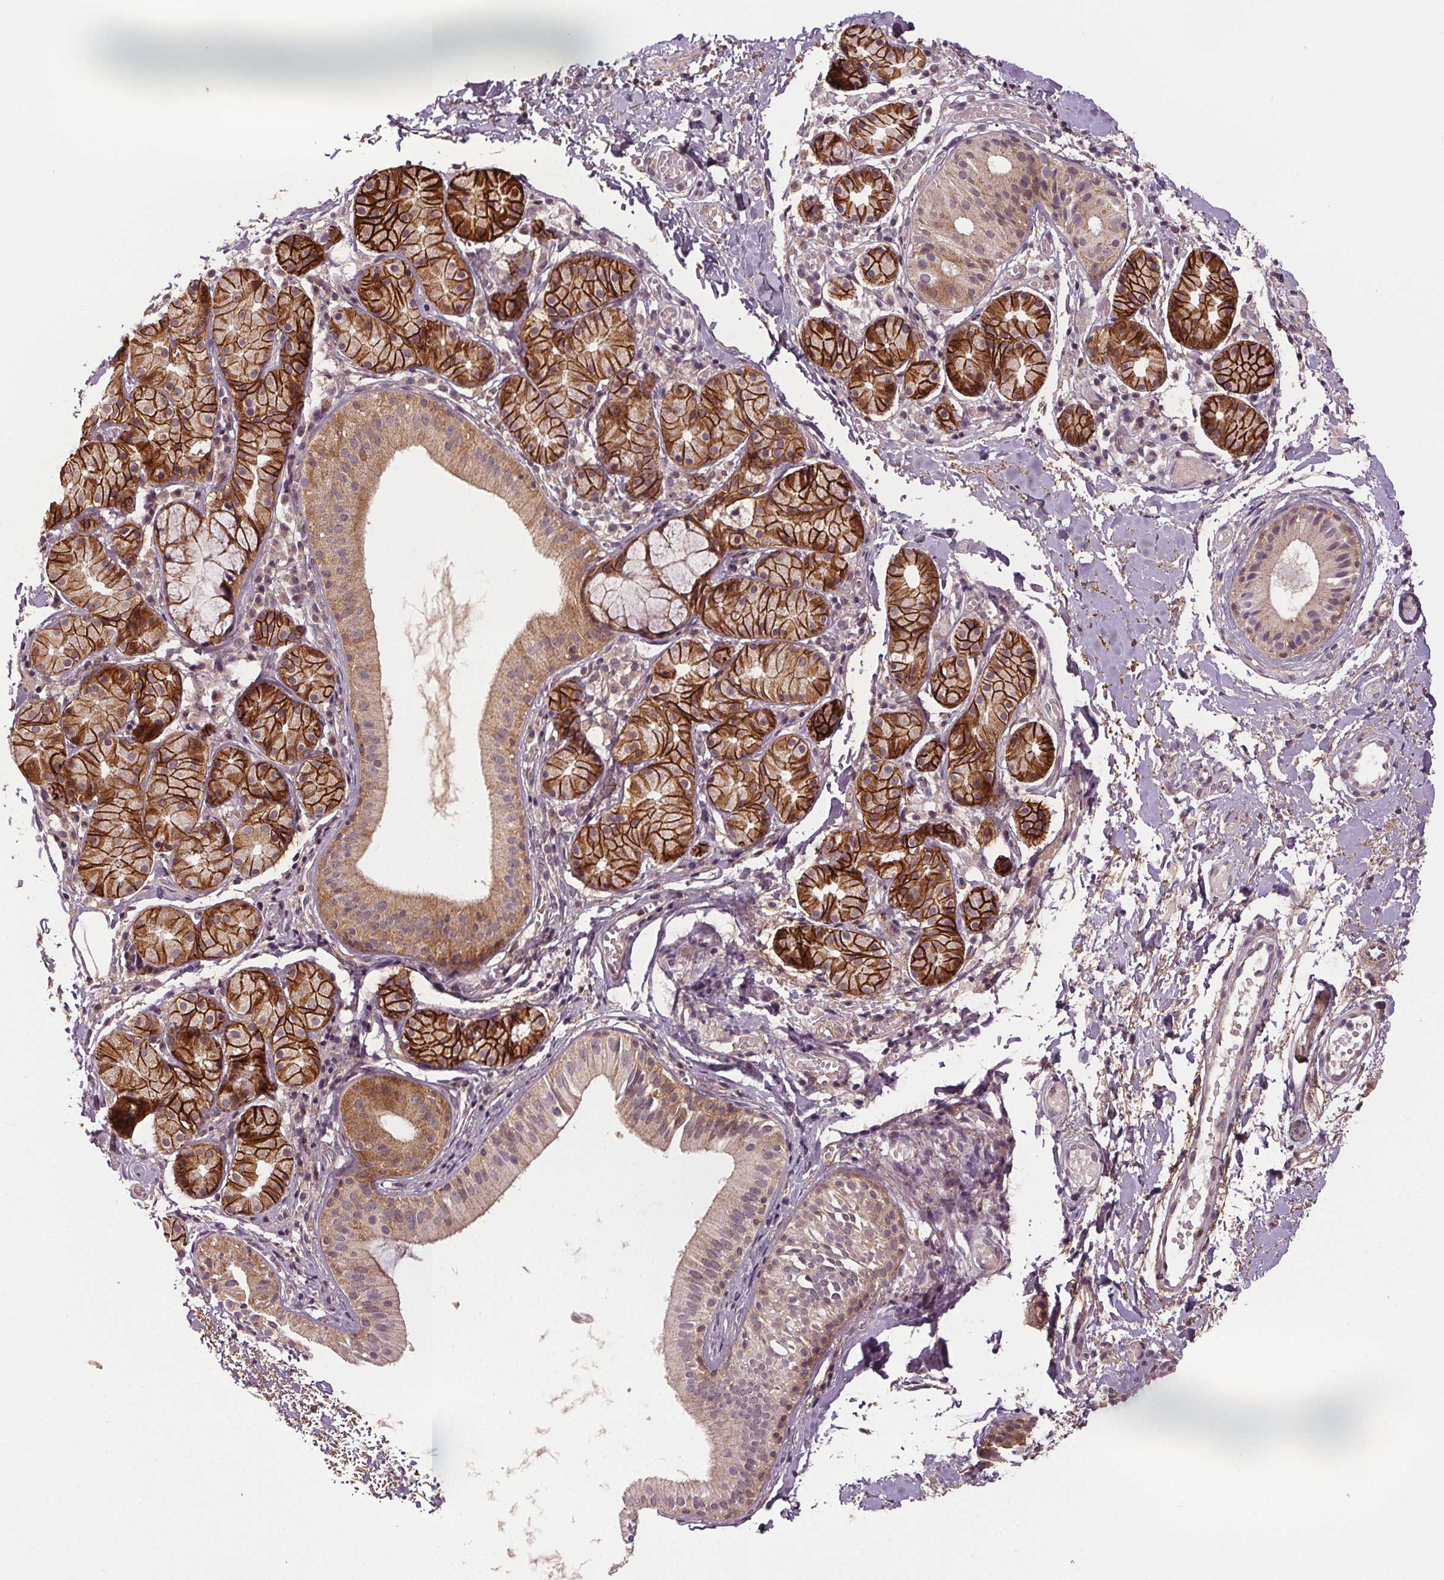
{"staining": {"intensity": "weak", "quantity": "<25%", "location": "cytoplasmic/membranous"}, "tissue": "nasopharynx", "cell_type": "Respiratory epithelial cells", "image_type": "normal", "snomed": [{"axis": "morphology", "description": "Normal tissue, NOS"}, {"axis": "morphology", "description": "Basal cell carcinoma"}, {"axis": "topography", "description": "Cartilage tissue"}, {"axis": "topography", "description": "Nasopharynx"}, {"axis": "topography", "description": "Oral tissue"}], "caption": "IHC of normal nasopharynx demonstrates no positivity in respiratory epithelial cells.", "gene": "EPHB3", "patient": {"sex": "female", "age": 77}}